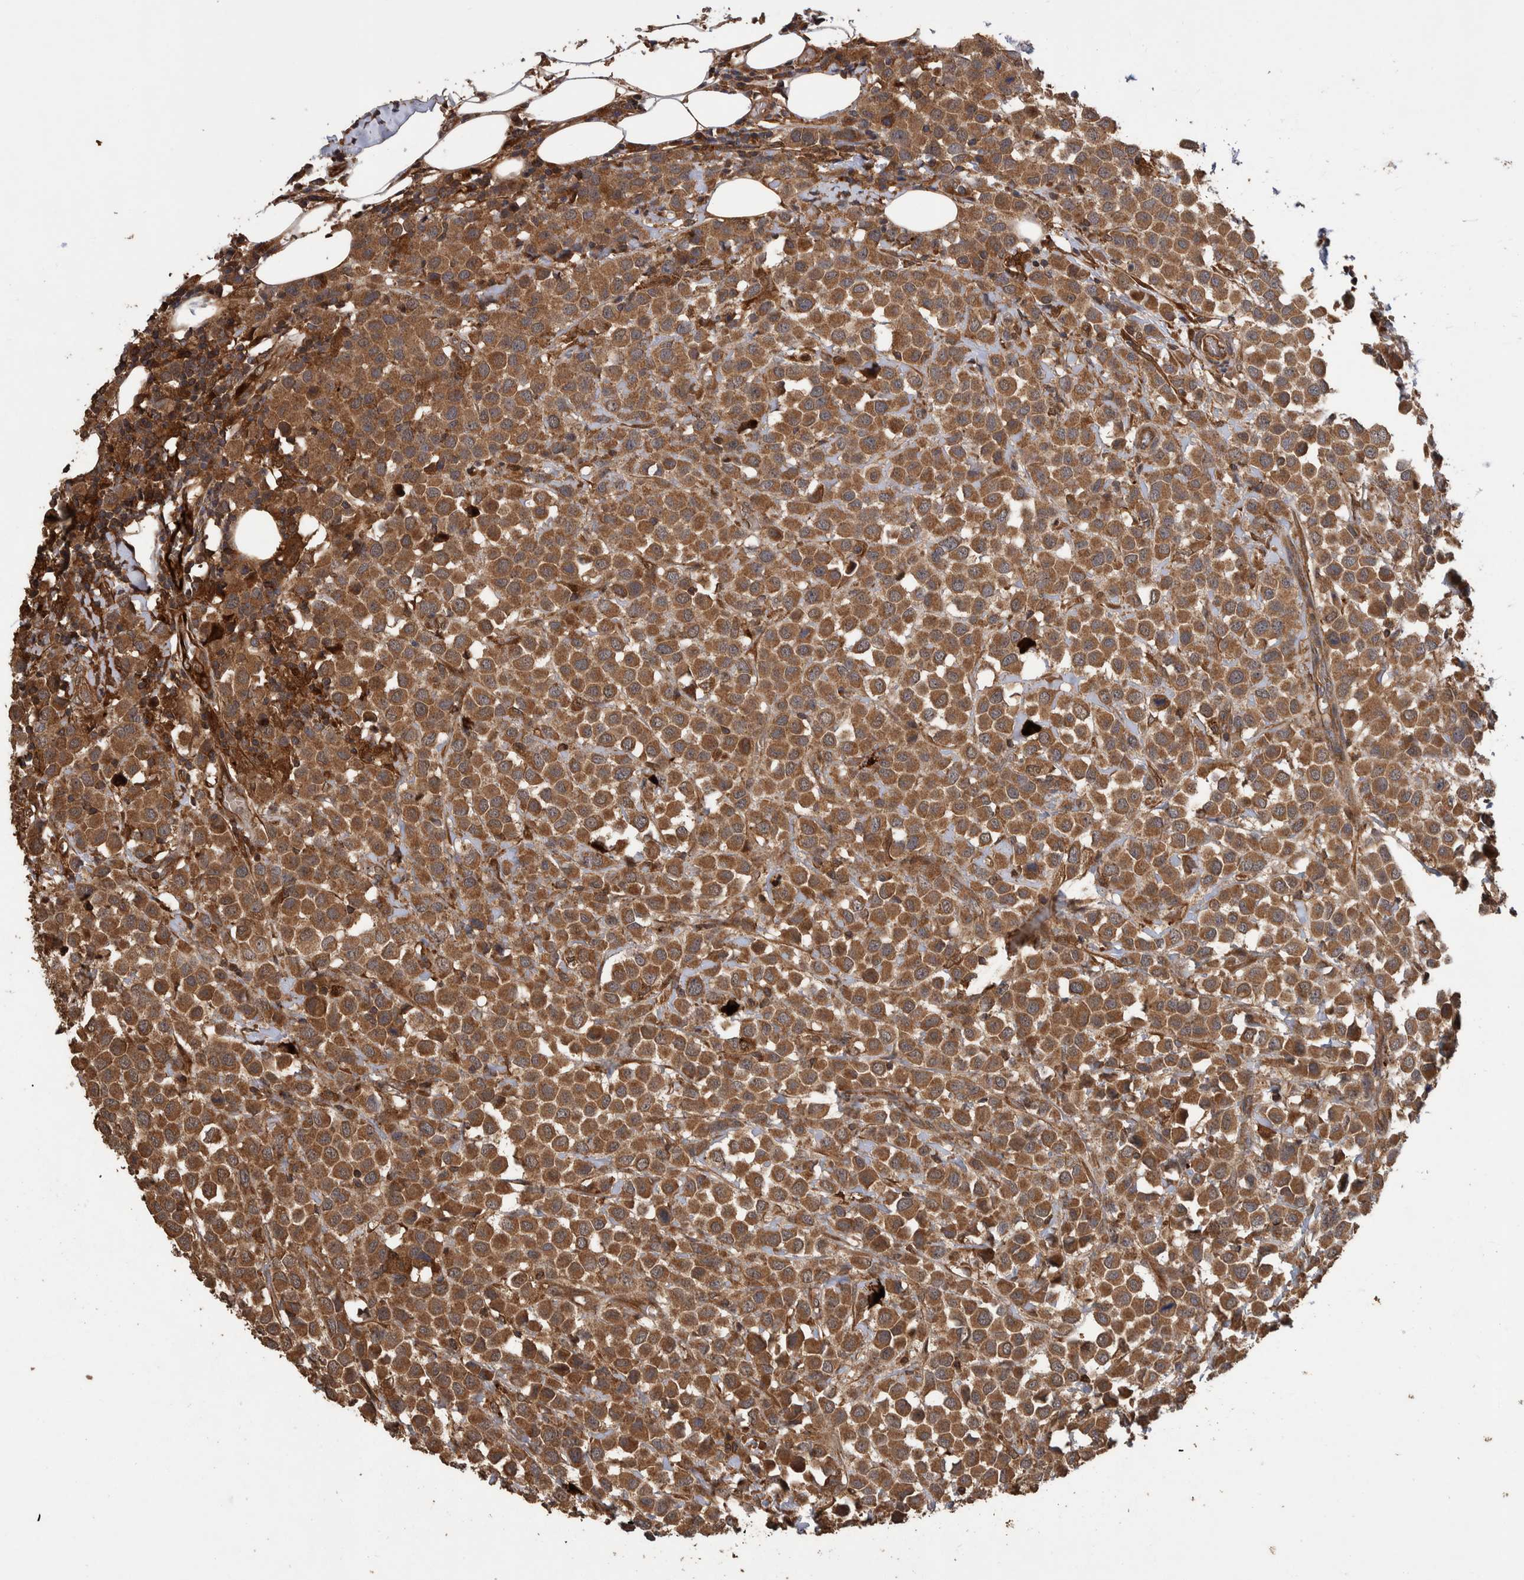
{"staining": {"intensity": "strong", "quantity": ">75%", "location": "cytoplasmic/membranous"}, "tissue": "breast cancer", "cell_type": "Tumor cells", "image_type": "cancer", "snomed": [{"axis": "morphology", "description": "Duct carcinoma"}, {"axis": "topography", "description": "Breast"}], "caption": "A histopathology image showing strong cytoplasmic/membranous positivity in about >75% of tumor cells in breast cancer, as visualized by brown immunohistochemical staining.", "gene": "TRIM16", "patient": {"sex": "female", "age": 61}}